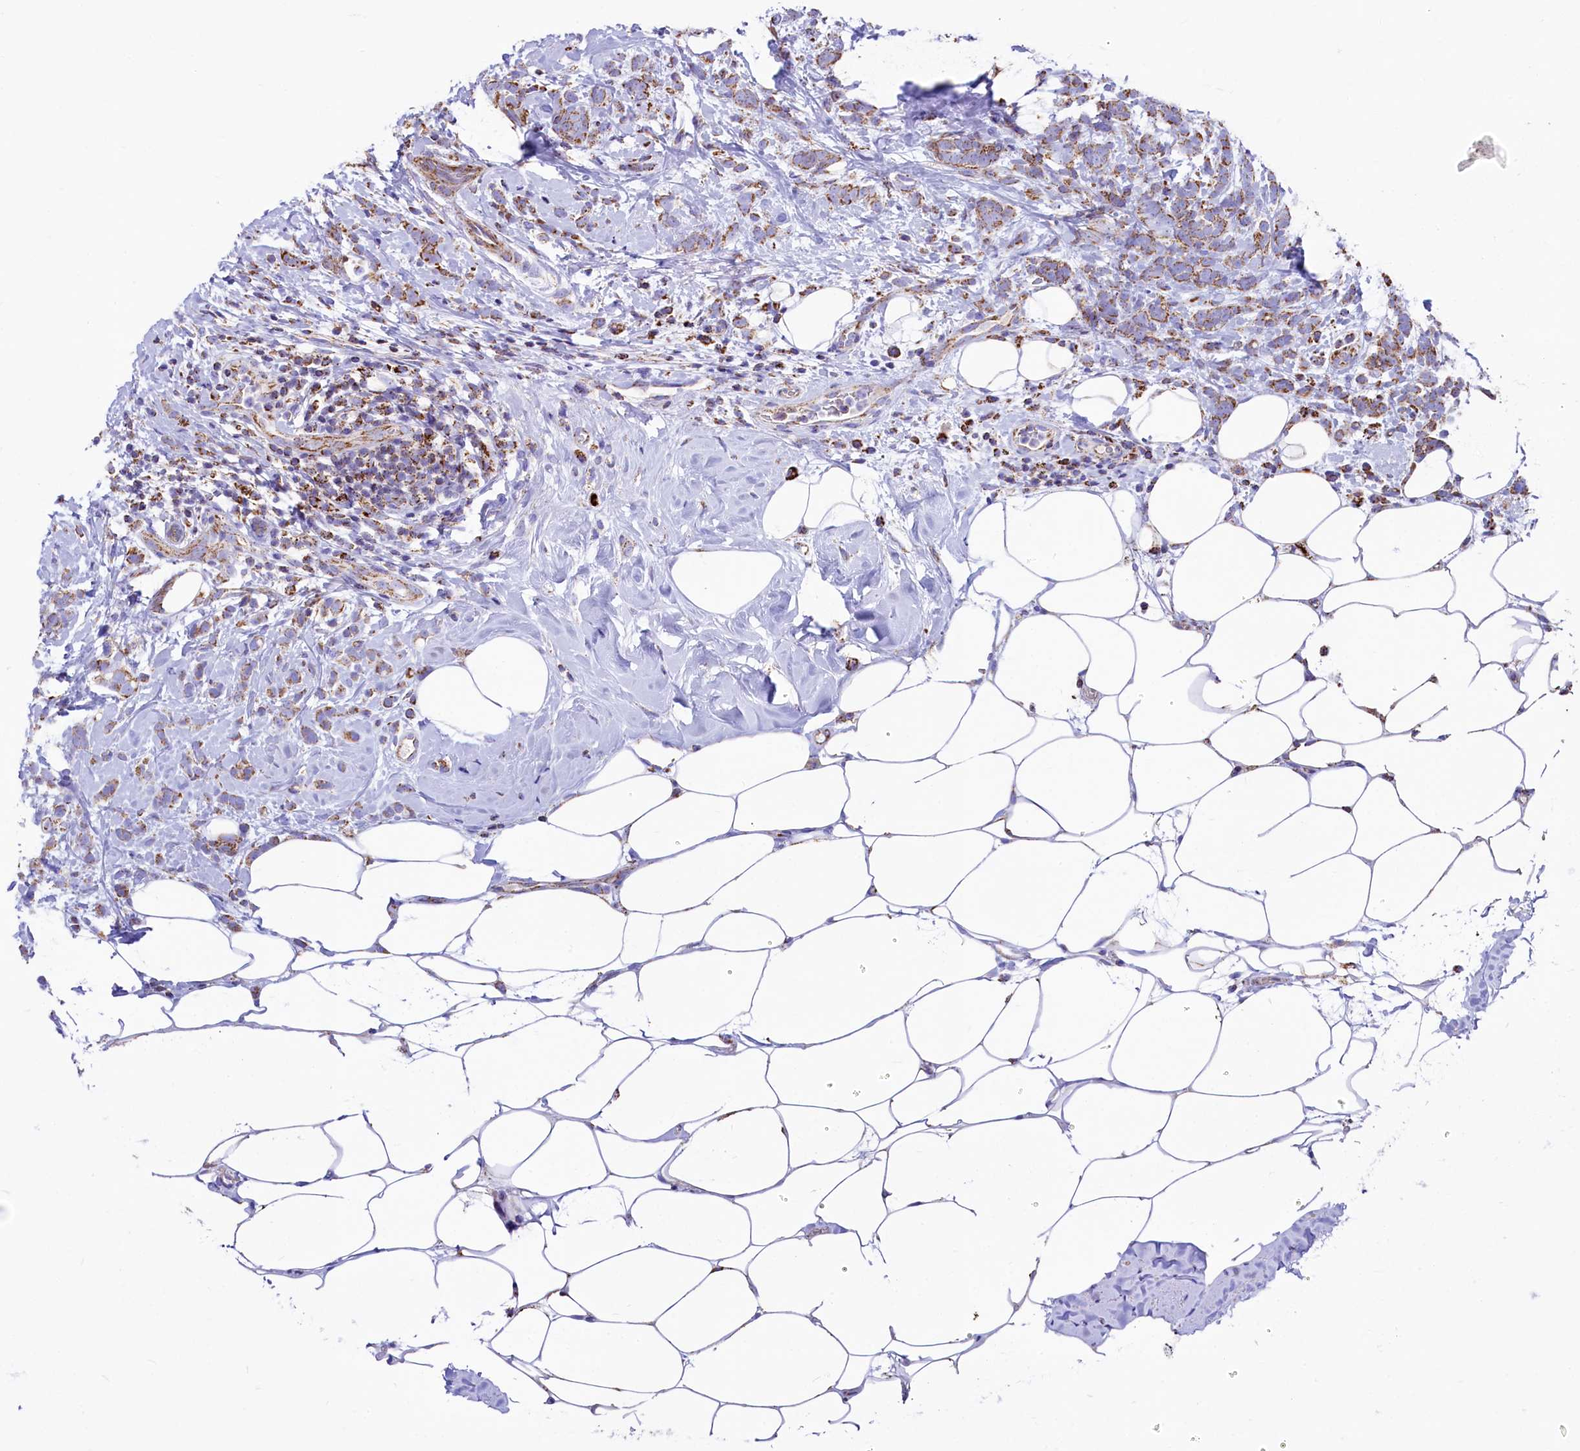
{"staining": {"intensity": "moderate", "quantity": ">75%", "location": "cytoplasmic/membranous"}, "tissue": "breast cancer", "cell_type": "Tumor cells", "image_type": "cancer", "snomed": [{"axis": "morphology", "description": "Lobular carcinoma"}, {"axis": "topography", "description": "Breast"}], "caption": "An image showing moderate cytoplasmic/membranous positivity in about >75% of tumor cells in breast cancer (lobular carcinoma), as visualized by brown immunohistochemical staining.", "gene": "IDH3A", "patient": {"sex": "female", "age": 58}}